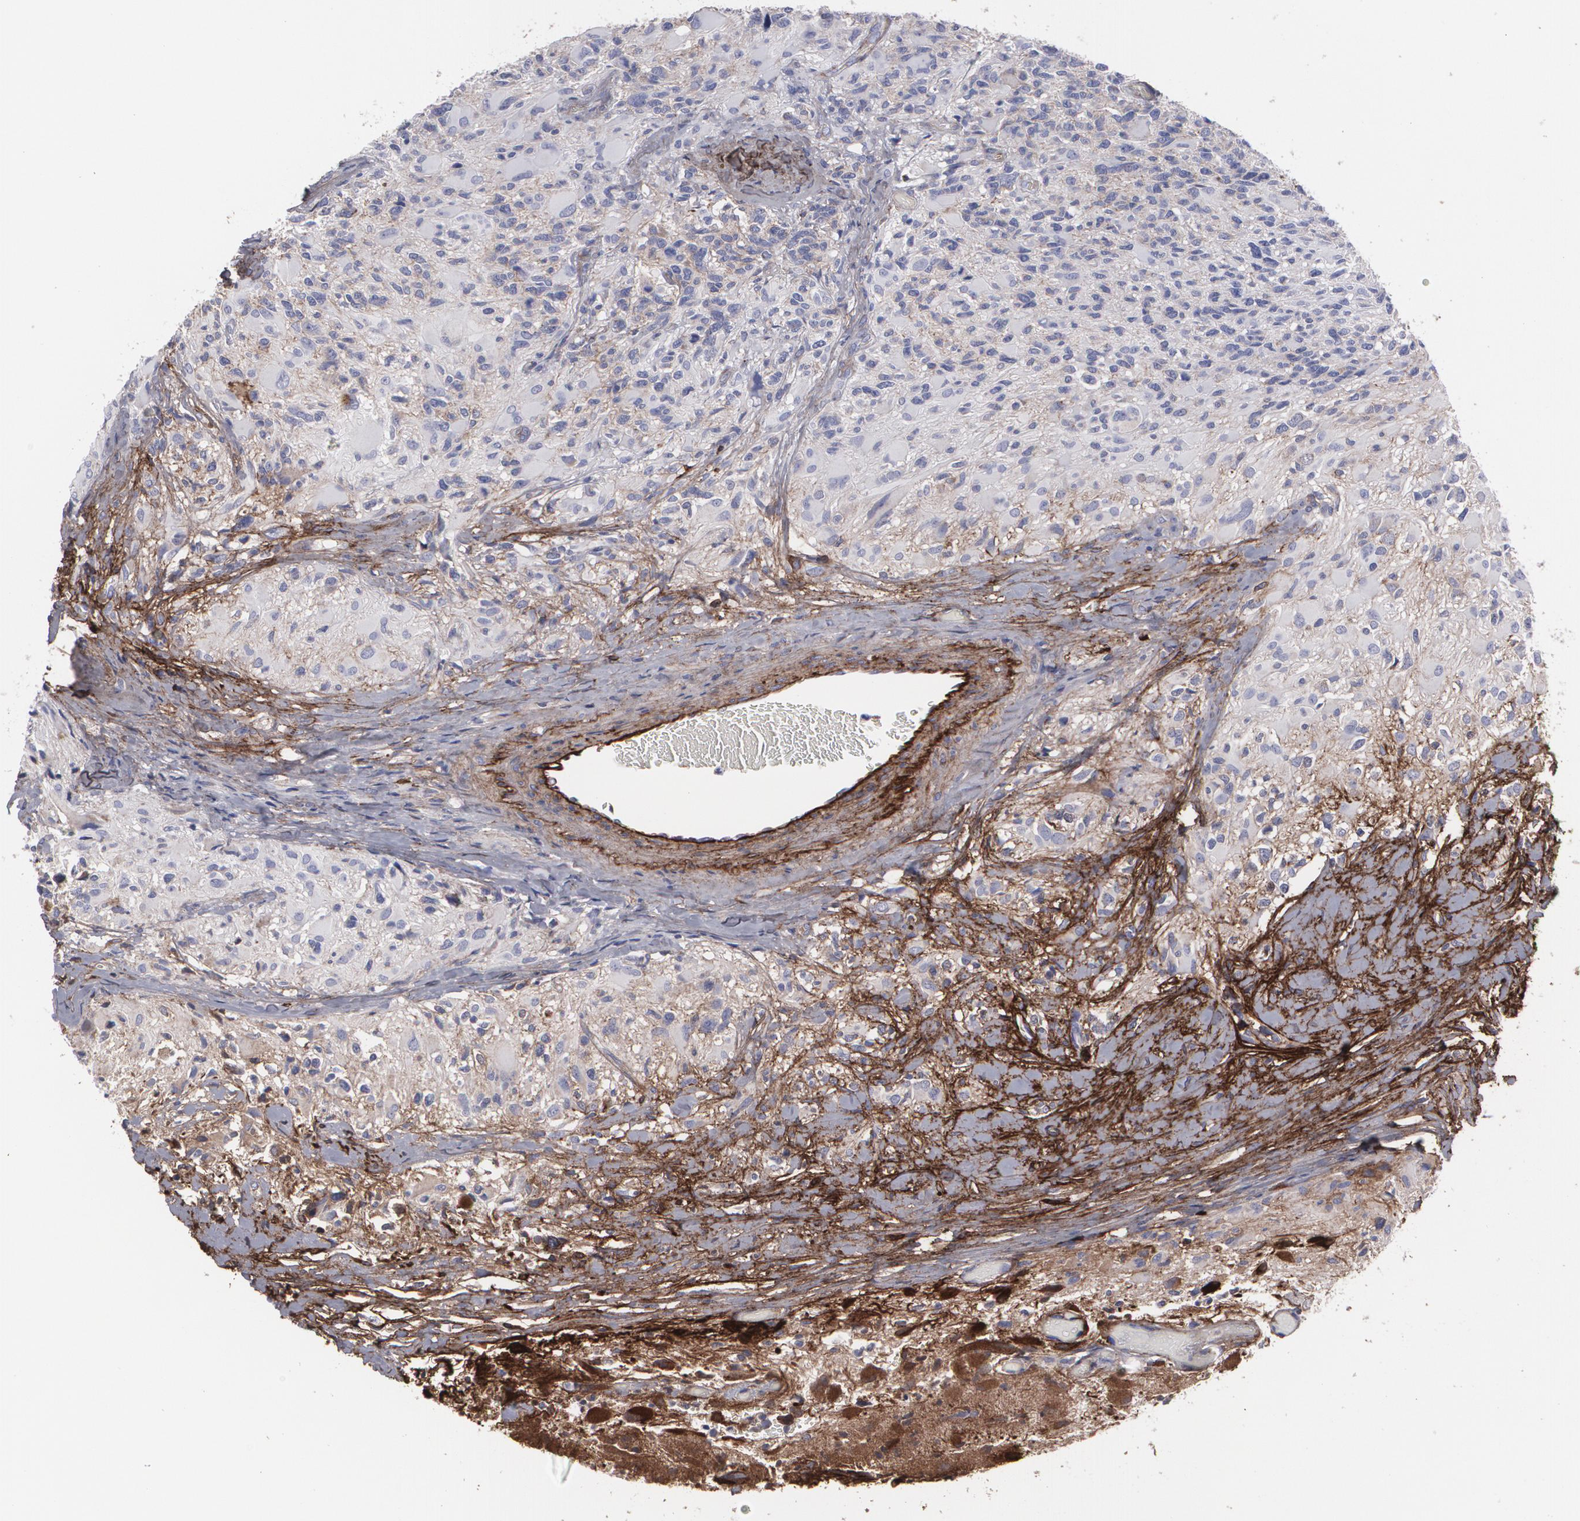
{"staining": {"intensity": "negative", "quantity": "none", "location": "none"}, "tissue": "glioma", "cell_type": "Tumor cells", "image_type": "cancer", "snomed": [{"axis": "morphology", "description": "Glioma, malignant, High grade"}, {"axis": "topography", "description": "Brain"}], "caption": "IHC photomicrograph of malignant glioma (high-grade) stained for a protein (brown), which displays no expression in tumor cells.", "gene": "FBLN1", "patient": {"sex": "male", "age": 69}}